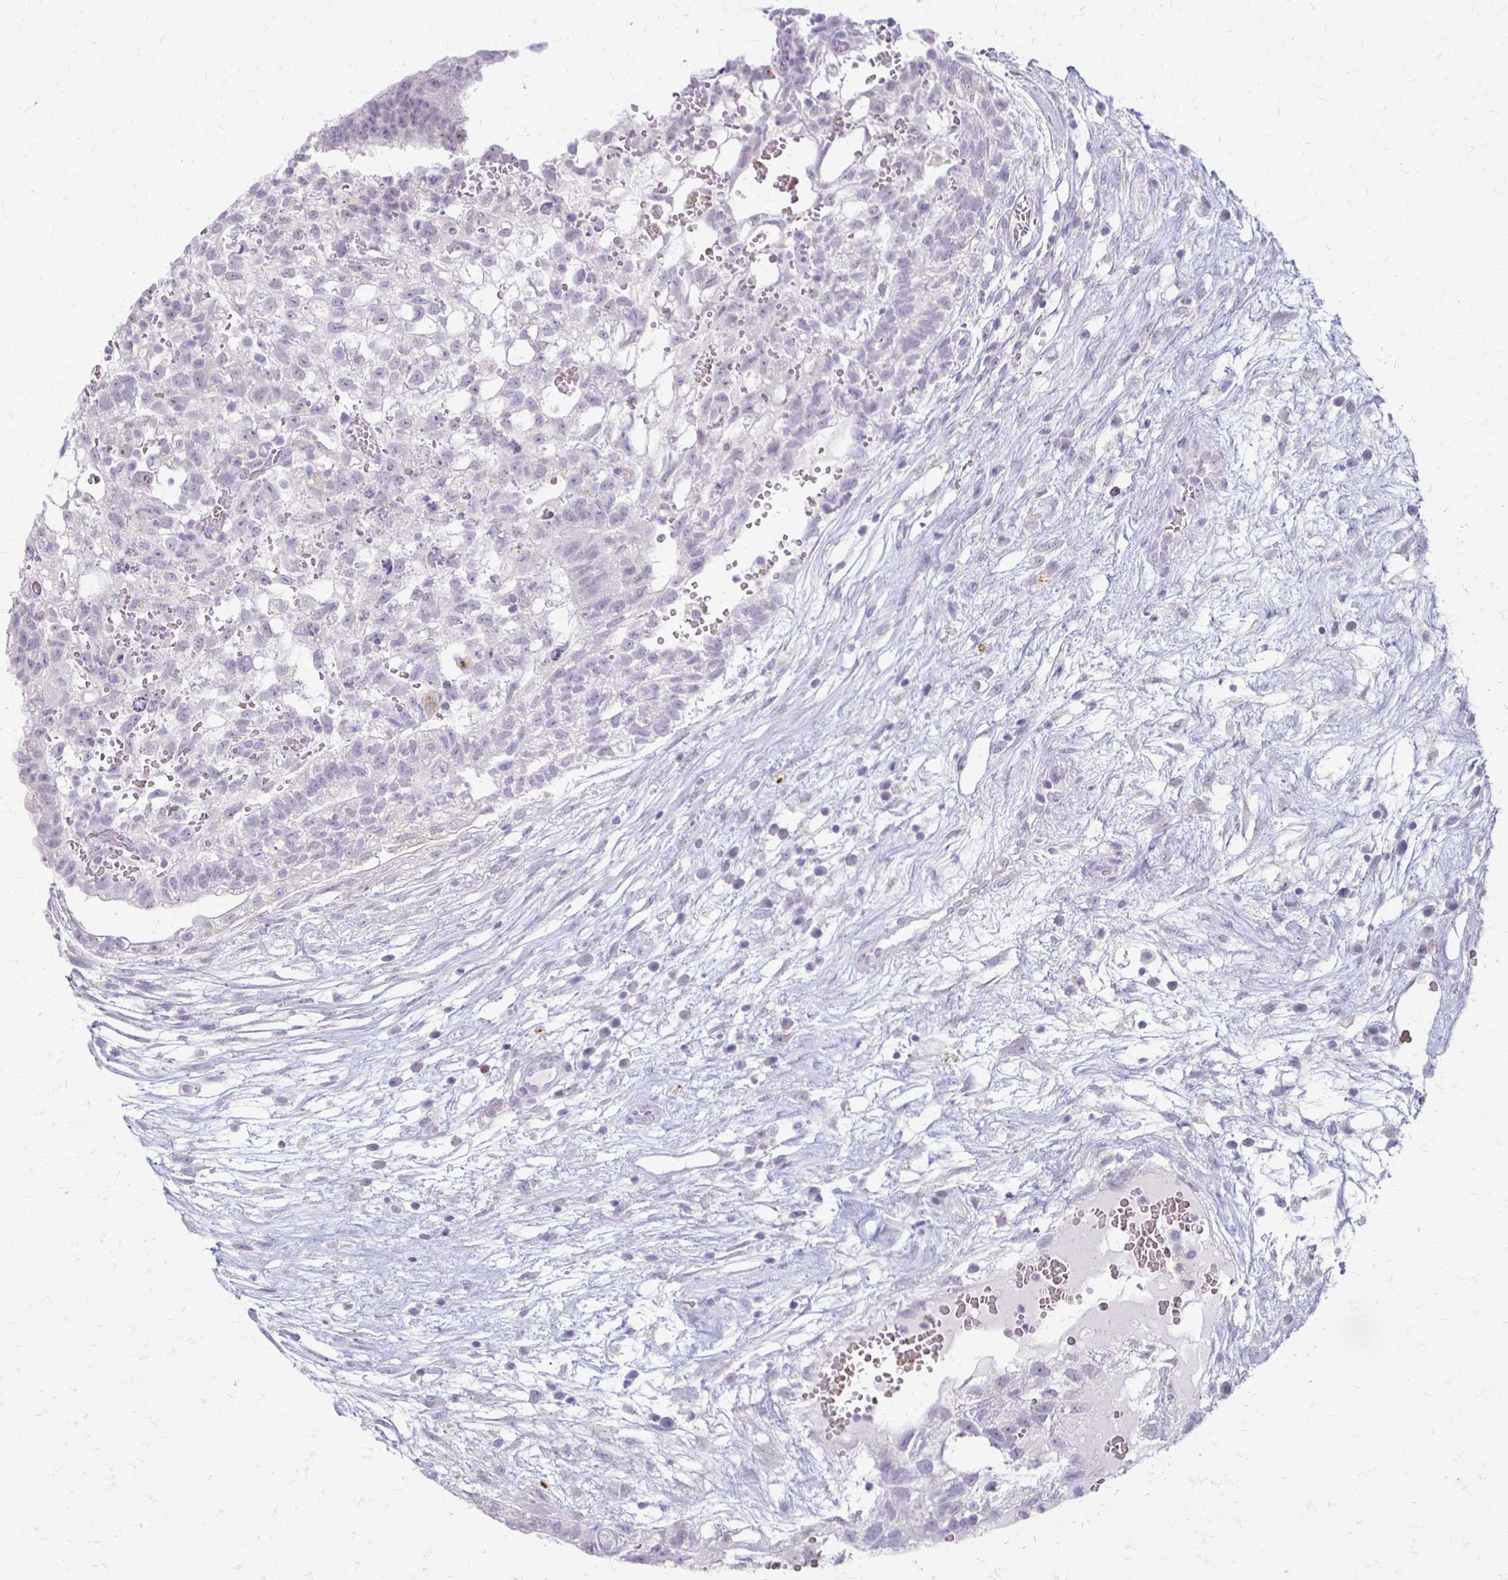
{"staining": {"intensity": "negative", "quantity": "none", "location": "none"}, "tissue": "testis cancer", "cell_type": "Tumor cells", "image_type": "cancer", "snomed": [{"axis": "morphology", "description": "Normal tissue, NOS"}, {"axis": "morphology", "description": "Carcinoma, Embryonal, NOS"}, {"axis": "topography", "description": "Testis"}], "caption": "This image is of embryonal carcinoma (testis) stained with IHC to label a protein in brown with the nuclei are counter-stained blue. There is no positivity in tumor cells.", "gene": "ACP5", "patient": {"sex": "male", "age": 32}}